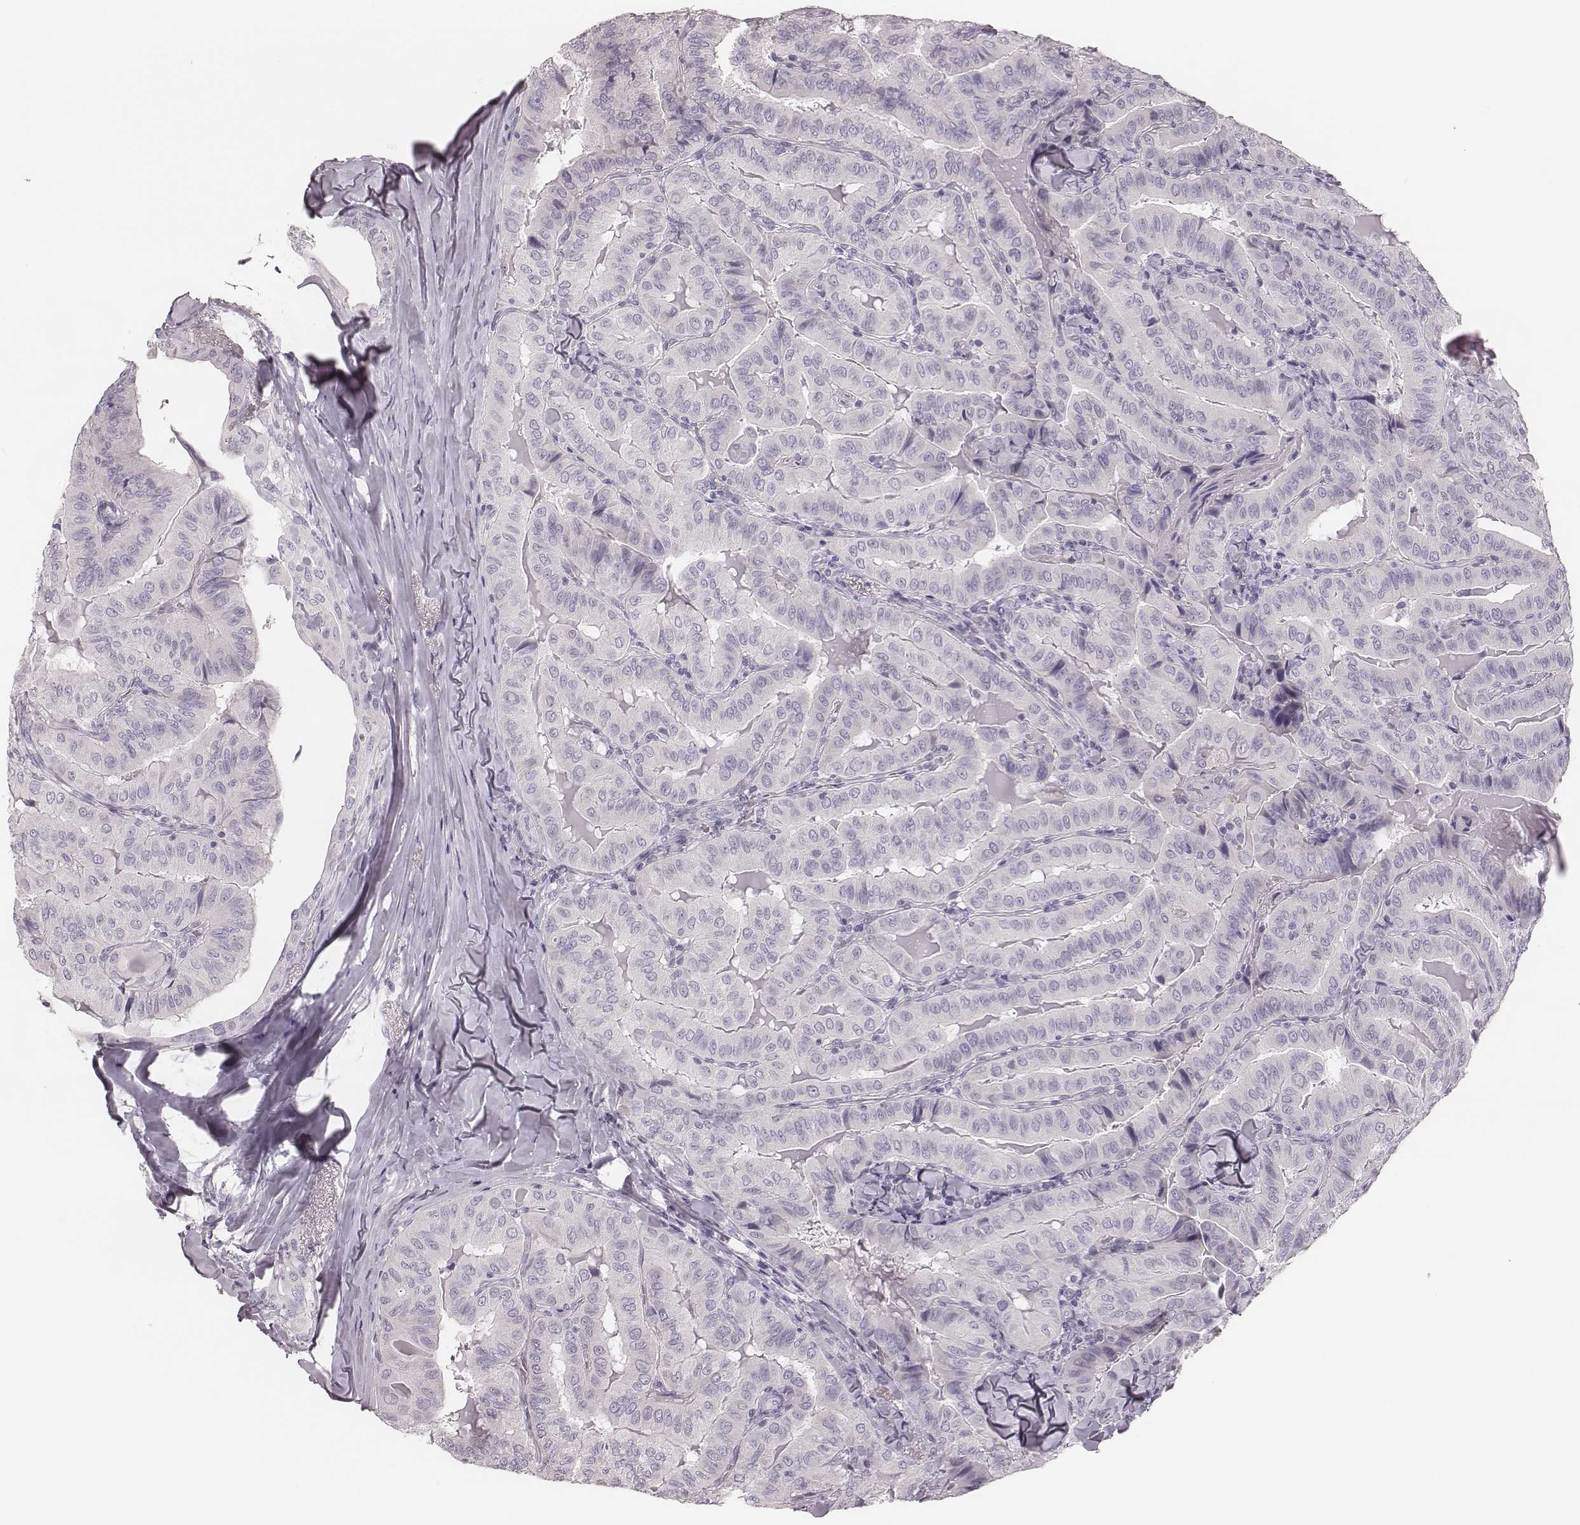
{"staining": {"intensity": "negative", "quantity": "none", "location": "none"}, "tissue": "thyroid cancer", "cell_type": "Tumor cells", "image_type": "cancer", "snomed": [{"axis": "morphology", "description": "Papillary adenocarcinoma, NOS"}, {"axis": "topography", "description": "Thyroid gland"}], "caption": "DAB immunohistochemical staining of human thyroid cancer (papillary adenocarcinoma) shows no significant staining in tumor cells.", "gene": "SPA17", "patient": {"sex": "female", "age": 68}}